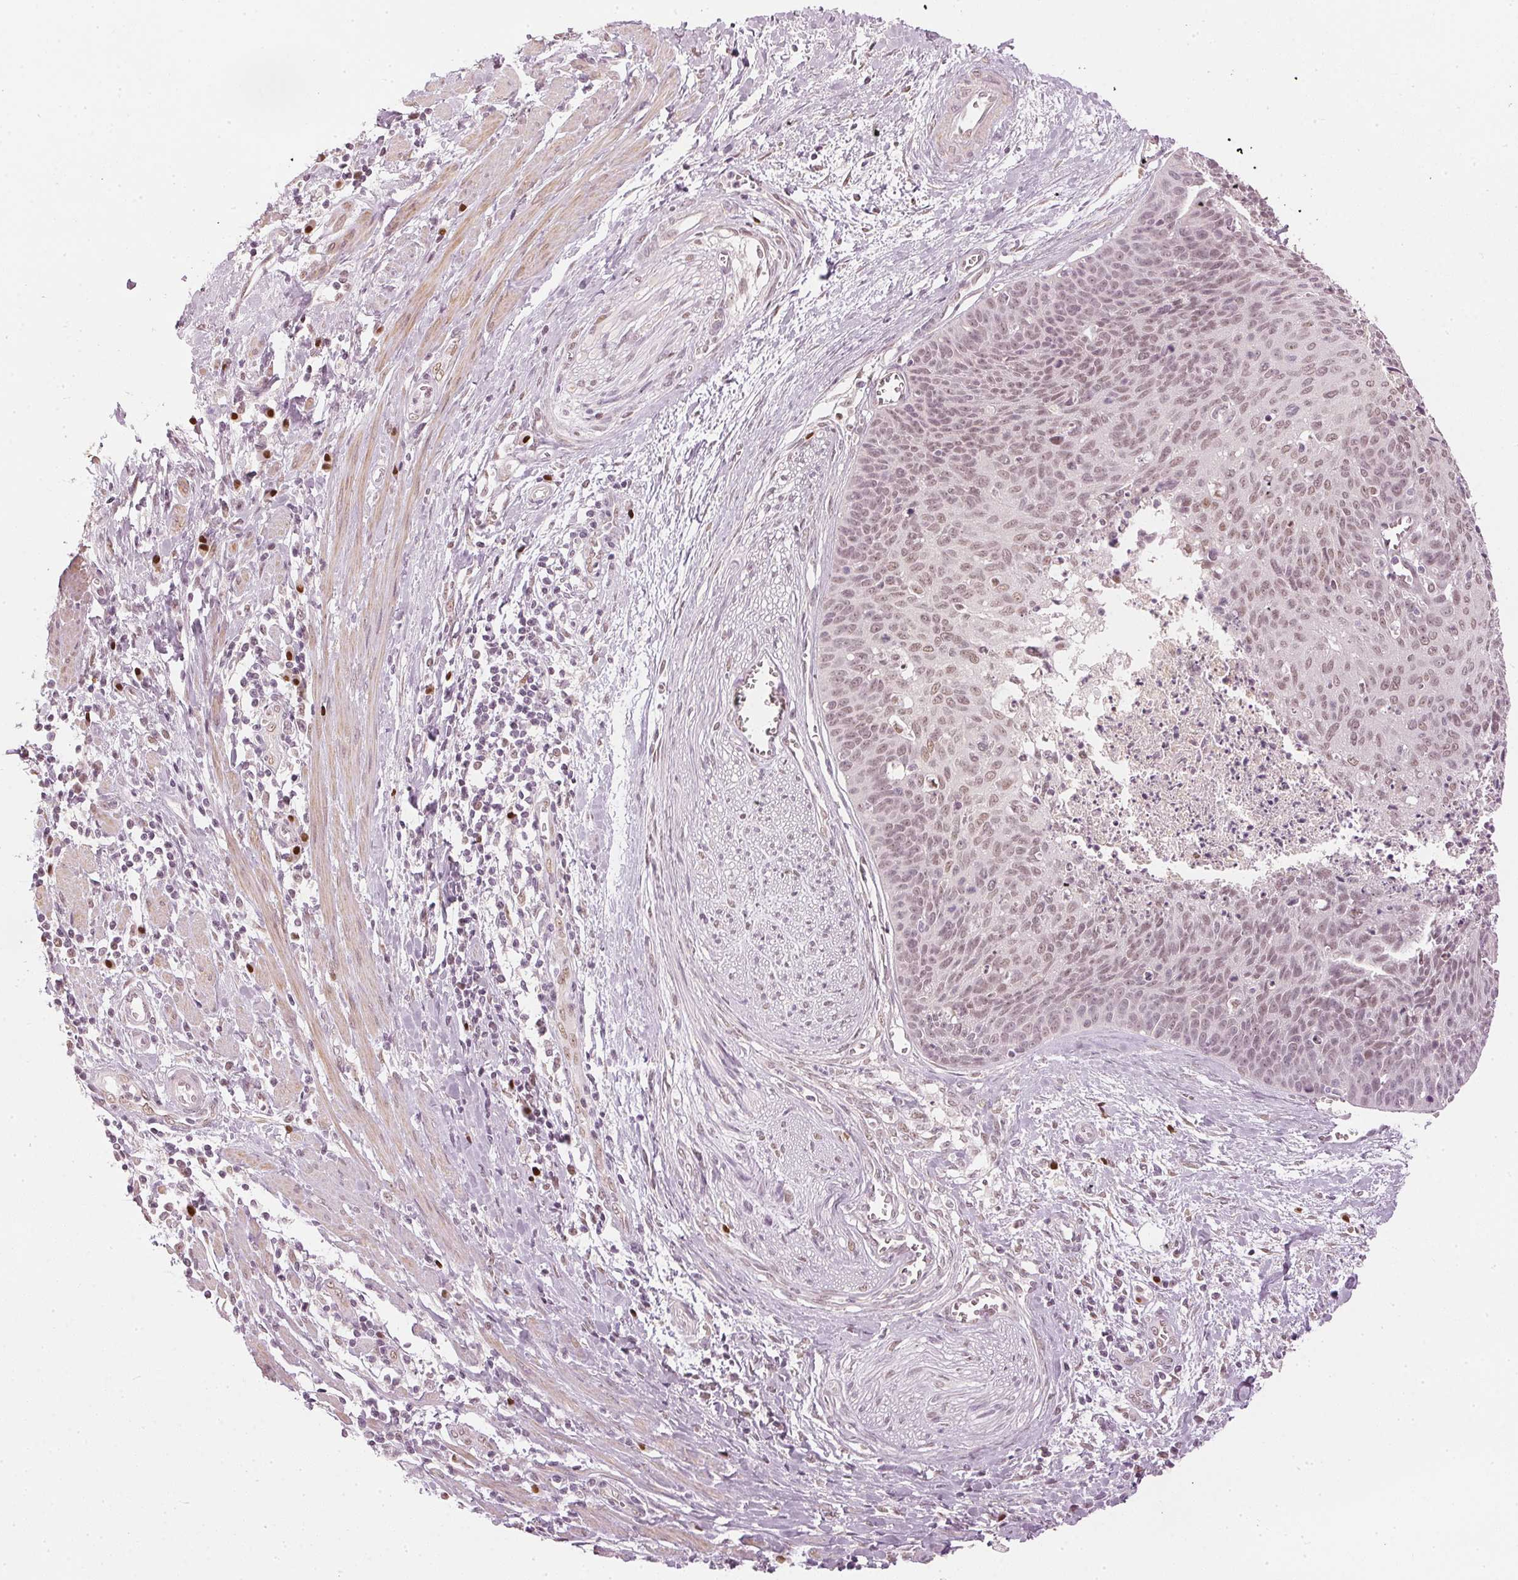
{"staining": {"intensity": "weak", "quantity": "25%-75%", "location": "nuclear"}, "tissue": "cervical cancer", "cell_type": "Tumor cells", "image_type": "cancer", "snomed": [{"axis": "morphology", "description": "Squamous cell carcinoma, NOS"}, {"axis": "topography", "description": "Cervix"}], "caption": "IHC of human squamous cell carcinoma (cervical) exhibits low levels of weak nuclear positivity in approximately 25%-75% of tumor cells.", "gene": "SLC39A3", "patient": {"sex": "female", "age": 55}}